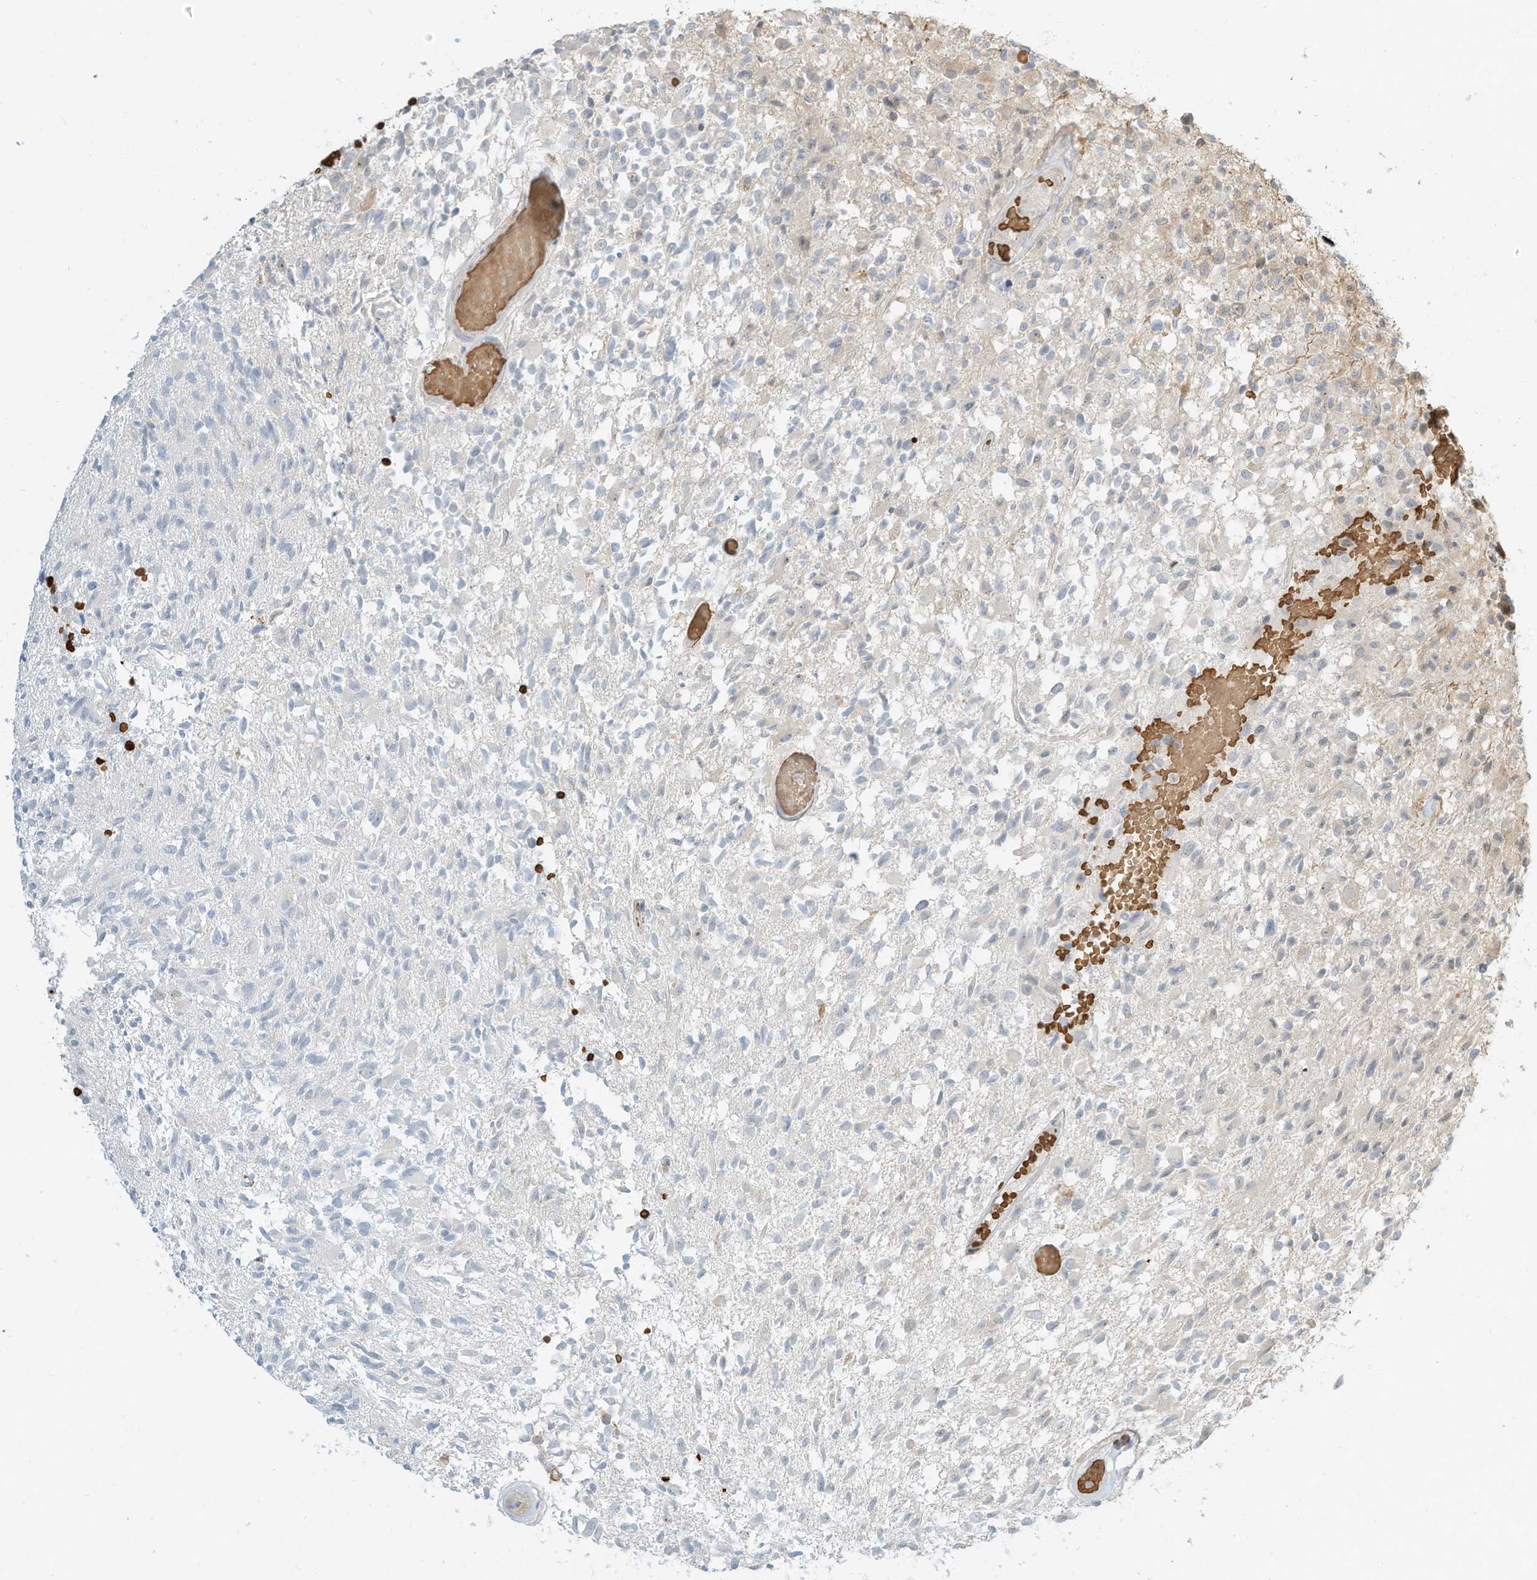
{"staining": {"intensity": "negative", "quantity": "none", "location": "none"}, "tissue": "glioma", "cell_type": "Tumor cells", "image_type": "cancer", "snomed": [{"axis": "morphology", "description": "Glioma, malignant, High grade"}, {"axis": "morphology", "description": "Glioblastoma, NOS"}, {"axis": "topography", "description": "Brain"}], "caption": "High magnification brightfield microscopy of glioblastoma stained with DAB (brown) and counterstained with hematoxylin (blue): tumor cells show no significant positivity.", "gene": "OFD1", "patient": {"sex": "male", "age": 60}}